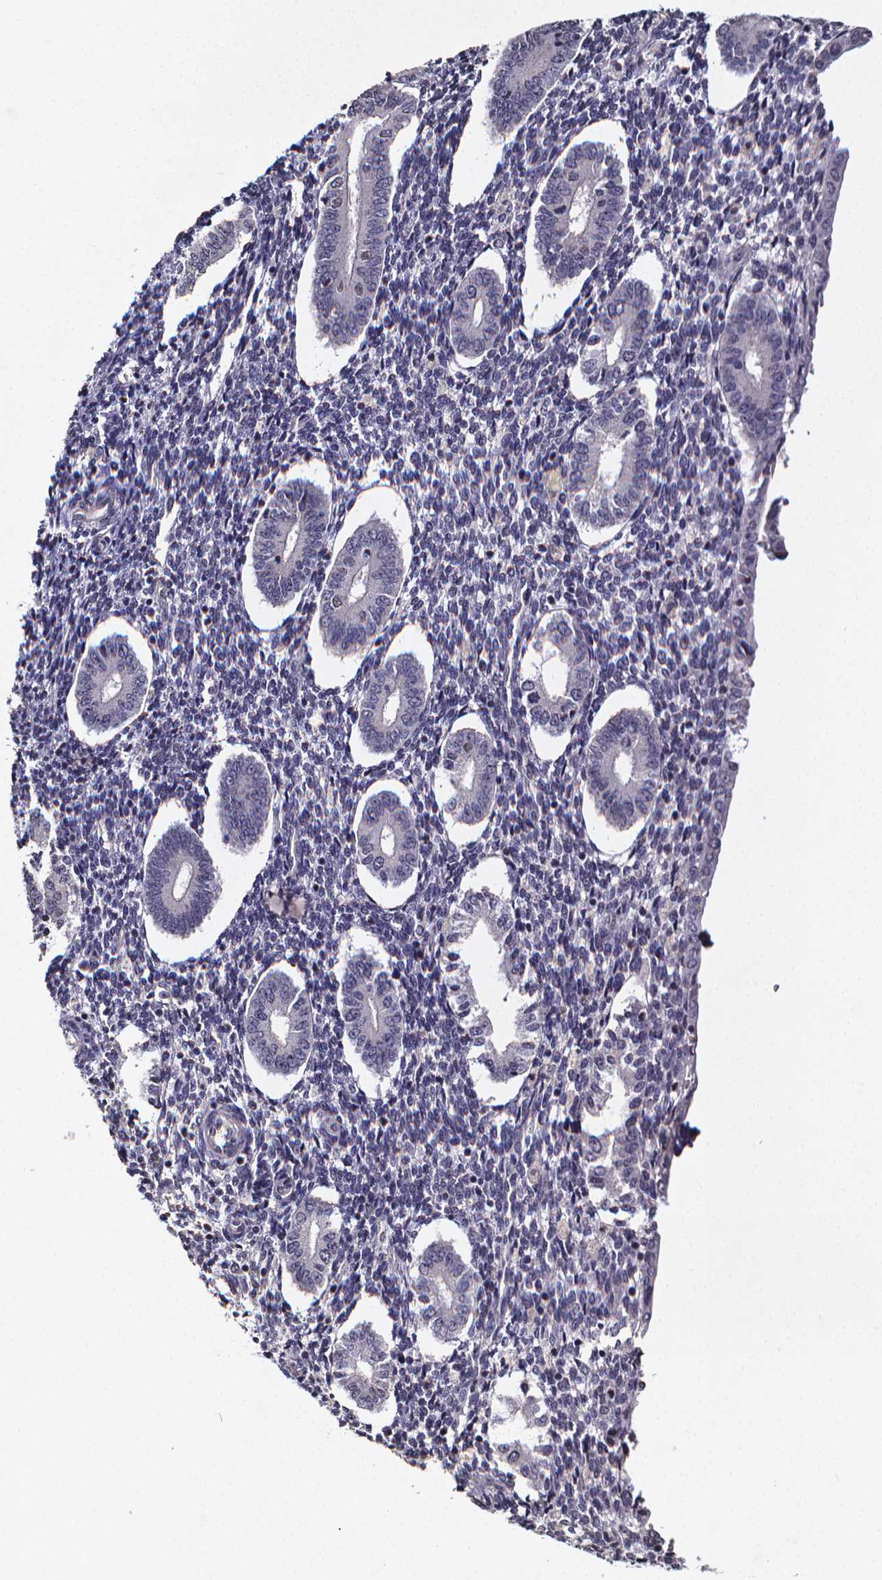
{"staining": {"intensity": "negative", "quantity": "none", "location": "none"}, "tissue": "endometrium", "cell_type": "Cells in endometrial stroma", "image_type": "normal", "snomed": [{"axis": "morphology", "description": "Normal tissue, NOS"}, {"axis": "topography", "description": "Endometrium"}], "caption": "DAB (3,3'-diaminobenzidine) immunohistochemical staining of normal endometrium demonstrates no significant positivity in cells in endometrial stroma. The staining was performed using DAB (3,3'-diaminobenzidine) to visualize the protein expression in brown, while the nuclei were stained in blue with hematoxylin (Magnification: 20x).", "gene": "TP73", "patient": {"sex": "female", "age": 40}}